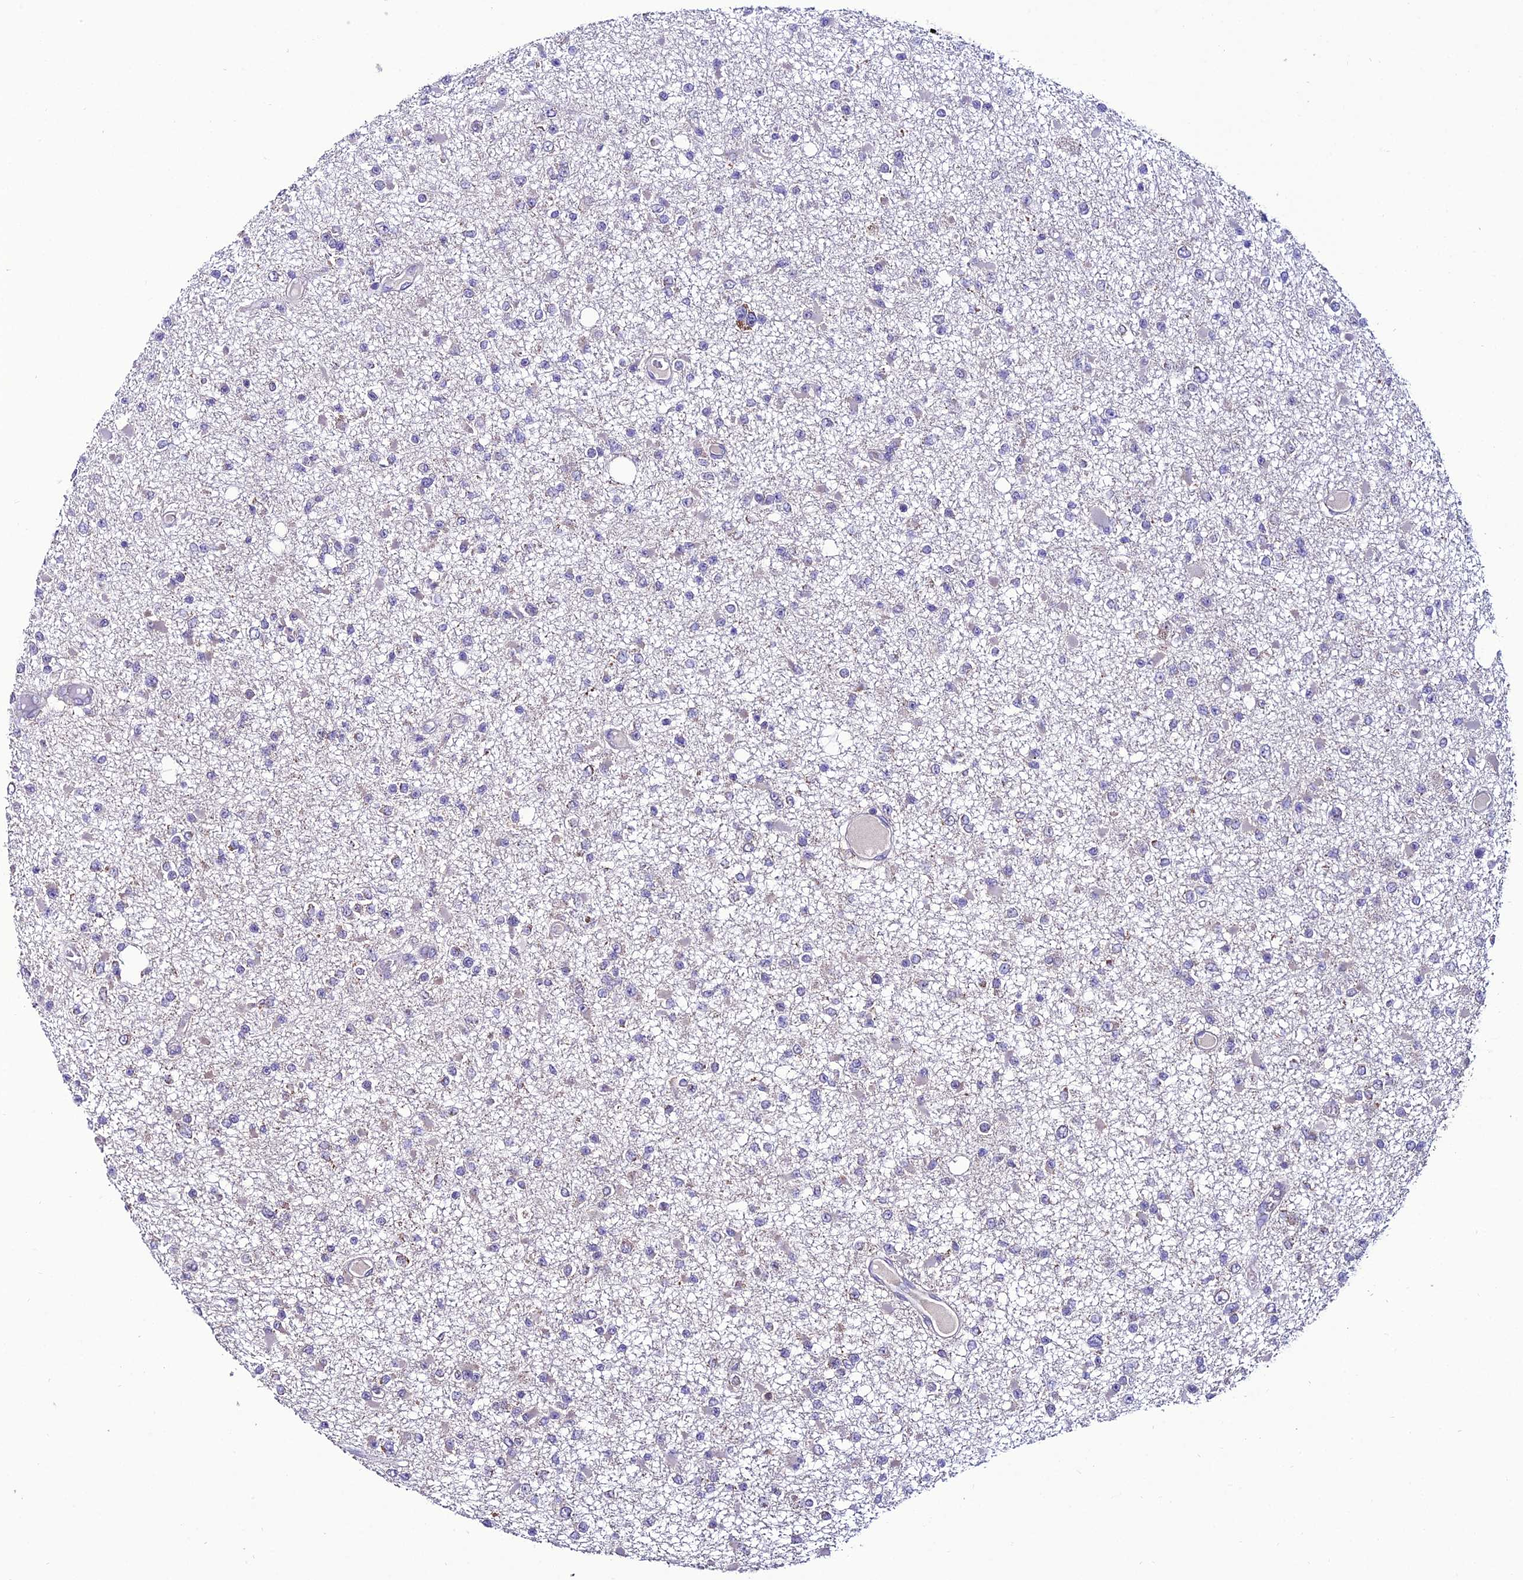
{"staining": {"intensity": "negative", "quantity": "none", "location": "none"}, "tissue": "glioma", "cell_type": "Tumor cells", "image_type": "cancer", "snomed": [{"axis": "morphology", "description": "Glioma, malignant, Low grade"}, {"axis": "topography", "description": "Brain"}], "caption": "Immunohistochemistry (IHC) of human malignant glioma (low-grade) reveals no staining in tumor cells. (DAB IHC visualized using brightfield microscopy, high magnification).", "gene": "HOGA1", "patient": {"sex": "female", "age": 22}}